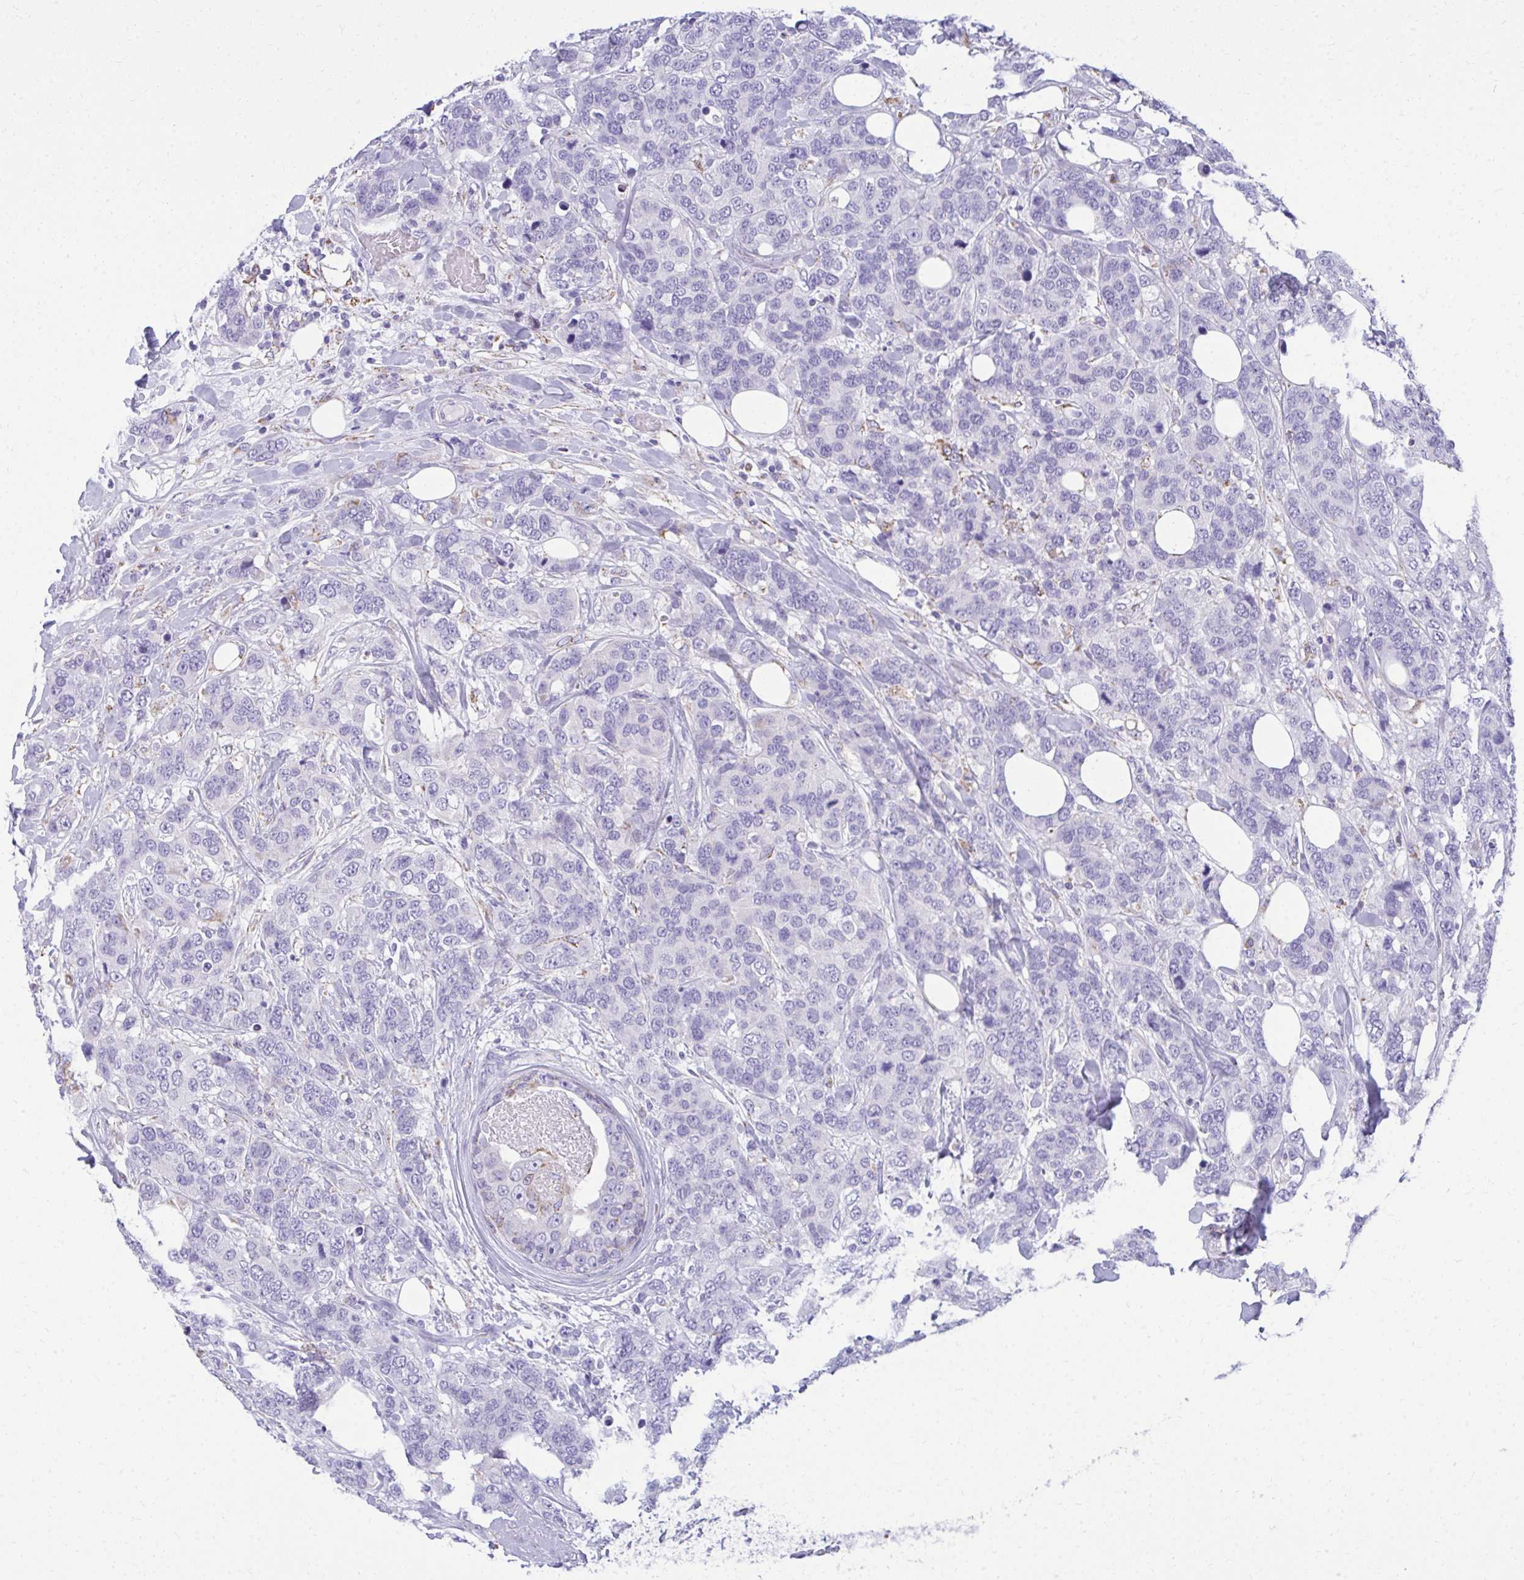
{"staining": {"intensity": "negative", "quantity": "none", "location": "none"}, "tissue": "breast cancer", "cell_type": "Tumor cells", "image_type": "cancer", "snomed": [{"axis": "morphology", "description": "Lobular carcinoma"}, {"axis": "topography", "description": "Breast"}], "caption": "Immunohistochemistry image of breast cancer (lobular carcinoma) stained for a protein (brown), which exhibits no expression in tumor cells.", "gene": "AIG1", "patient": {"sex": "female", "age": 59}}